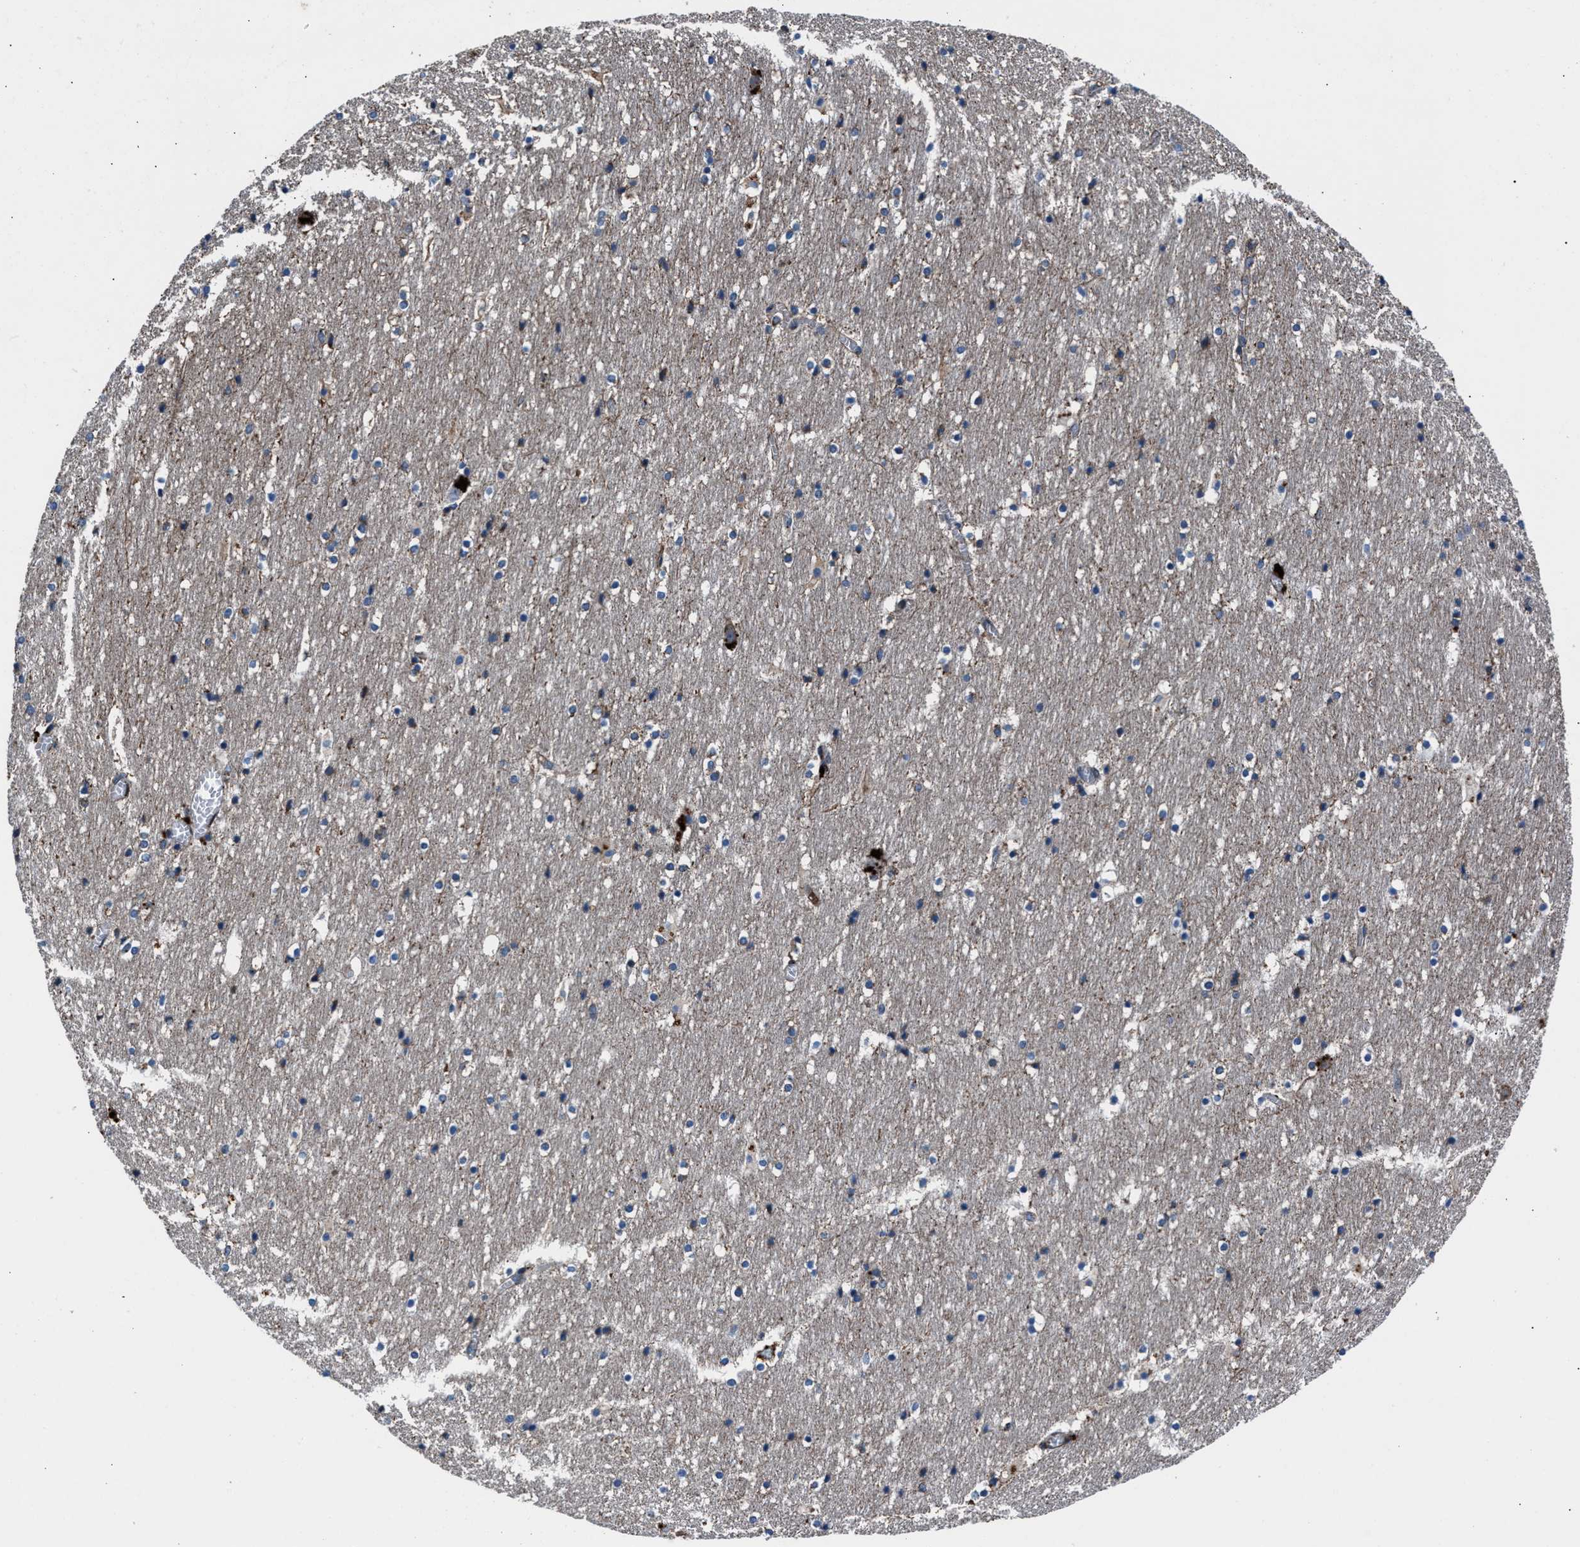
{"staining": {"intensity": "strong", "quantity": "<25%", "location": "cytoplasmic/membranous"}, "tissue": "hippocampus", "cell_type": "Glial cells", "image_type": "normal", "snomed": [{"axis": "morphology", "description": "Normal tissue, NOS"}, {"axis": "topography", "description": "Hippocampus"}], "caption": "Brown immunohistochemical staining in benign hippocampus exhibits strong cytoplasmic/membranous positivity in about <25% of glial cells. Nuclei are stained in blue.", "gene": "MFSD11", "patient": {"sex": "male", "age": 45}}